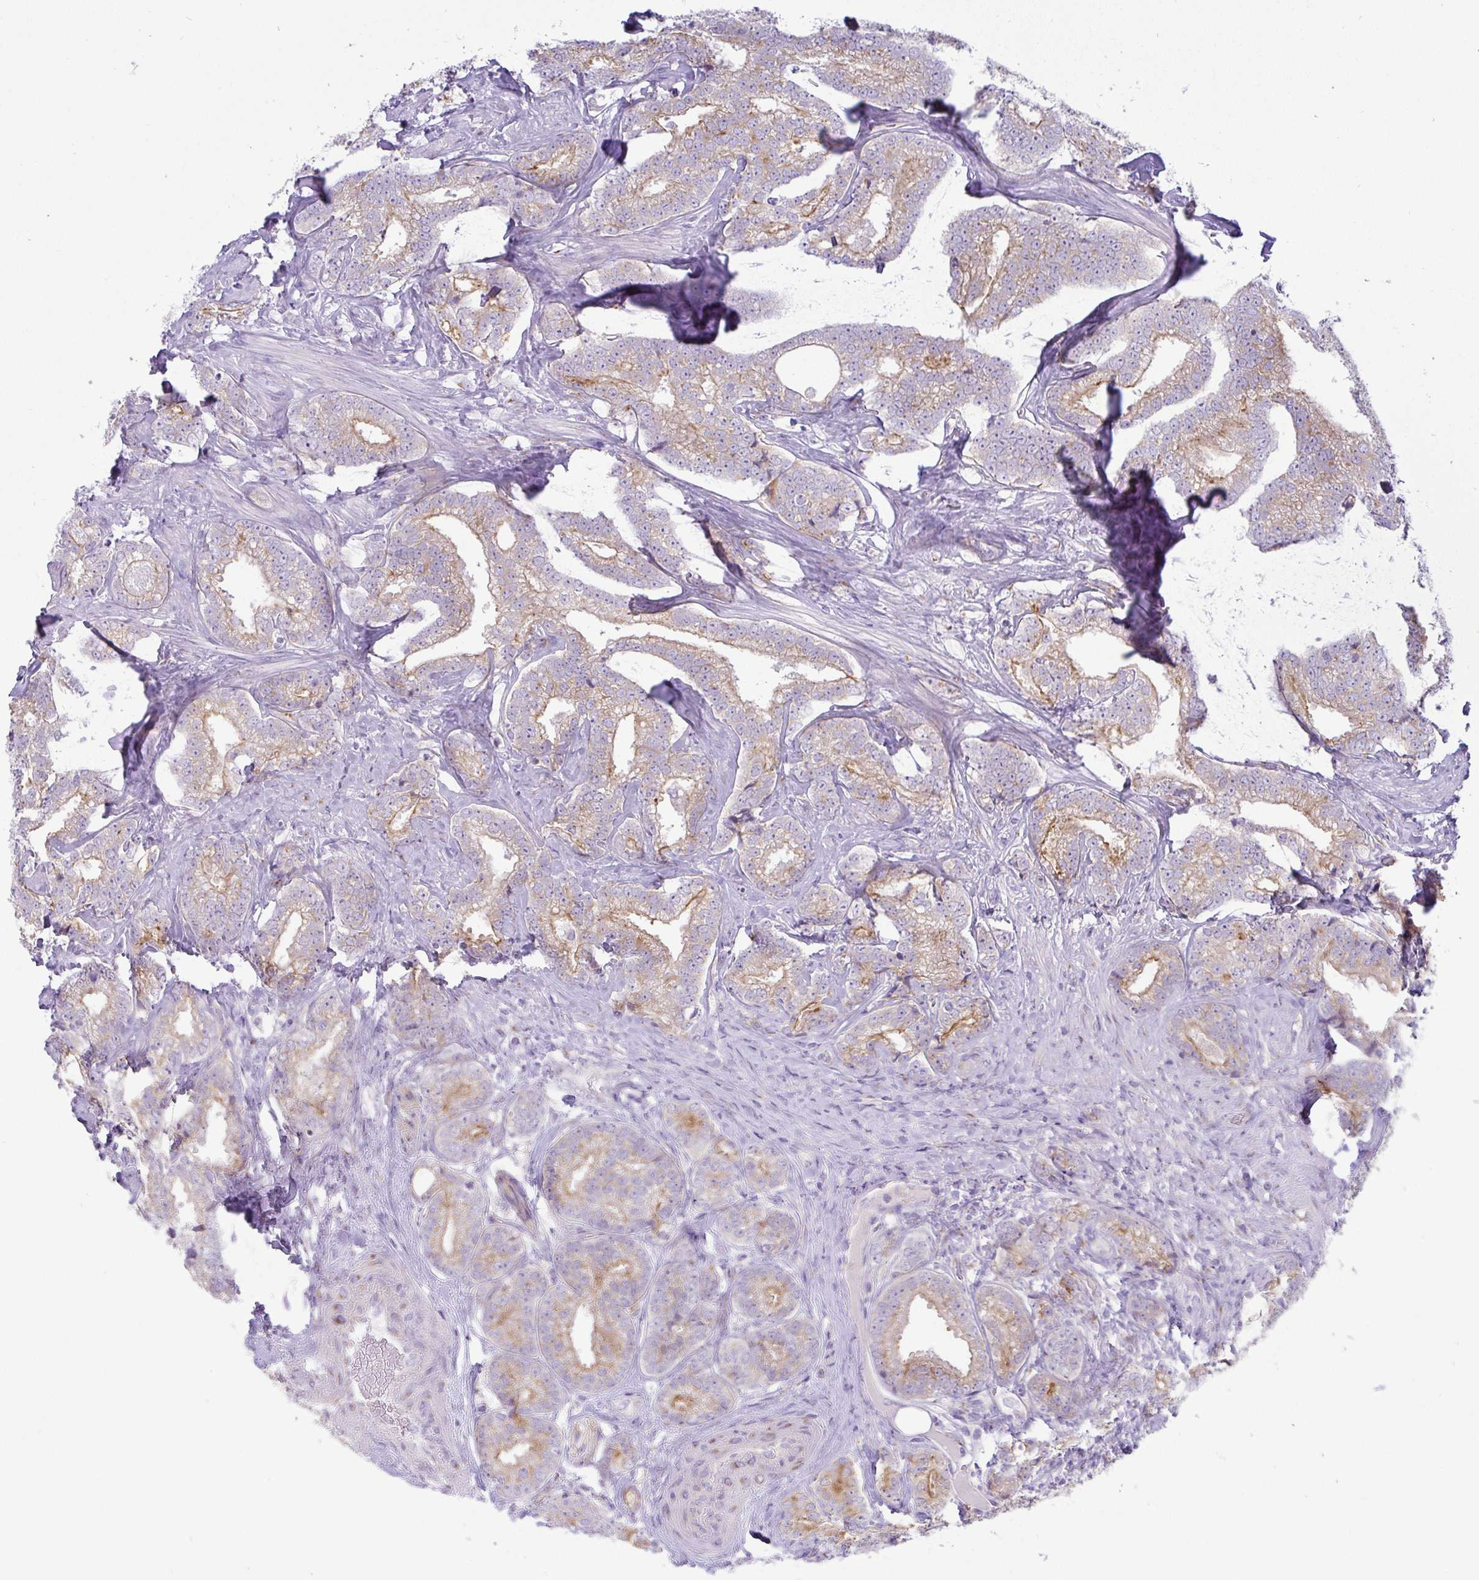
{"staining": {"intensity": "strong", "quantity": "25%-75%", "location": "cytoplasmic/membranous"}, "tissue": "prostate cancer", "cell_type": "Tumor cells", "image_type": "cancer", "snomed": [{"axis": "morphology", "description": "Adenocarcinoma, Low grade"}, {"axis": "topography", "description": "Prostate"}], "caption": "Prostate adenocarcinoma (low-grade) stained for a protein (brown) displays strong cytoplasmic/membranous positive staining in approximately 25%-75% of tumor cells.", "gene": "FAM177A1", "patient": {"sex": "male", "age": 63}}